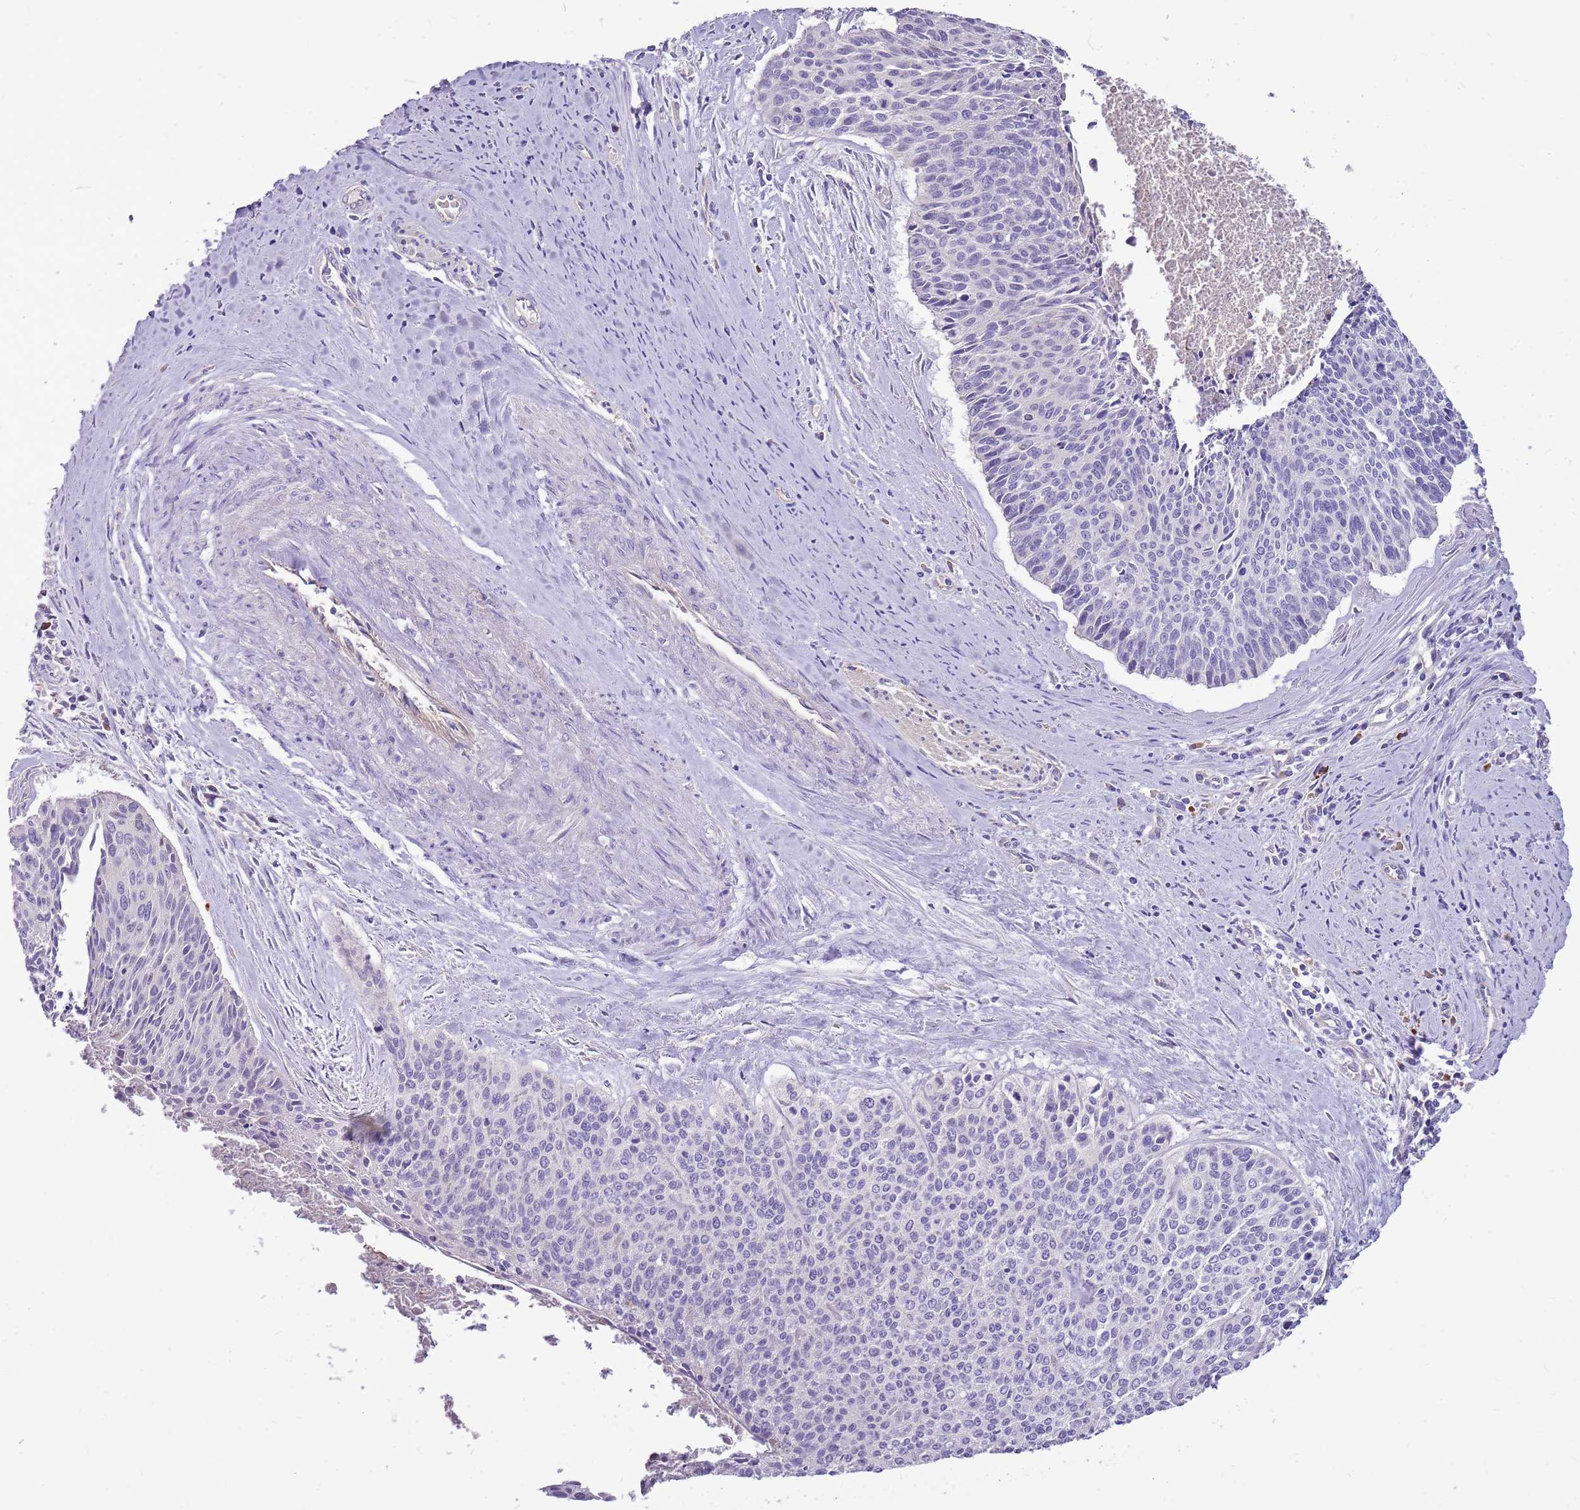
{"staining": {"intensity": "negative", "quantity": "none", "location": "none"}, "tissue": "cervical cancer", "cell_type": "Tumor cells", "image_type": "cancer", "snomed": [{"axis": "morphology", "description": "Squamous cell carcinoma, NOS"}, {"axis": "topography", "description": "Cervix"}], "caption": "Squamous cell carcinoma (cervical) stained for a protein using IHC exhibits no positivity tumor cells.", "gene": "NTN4", "patient": {"sex": "female", "age": 55}}